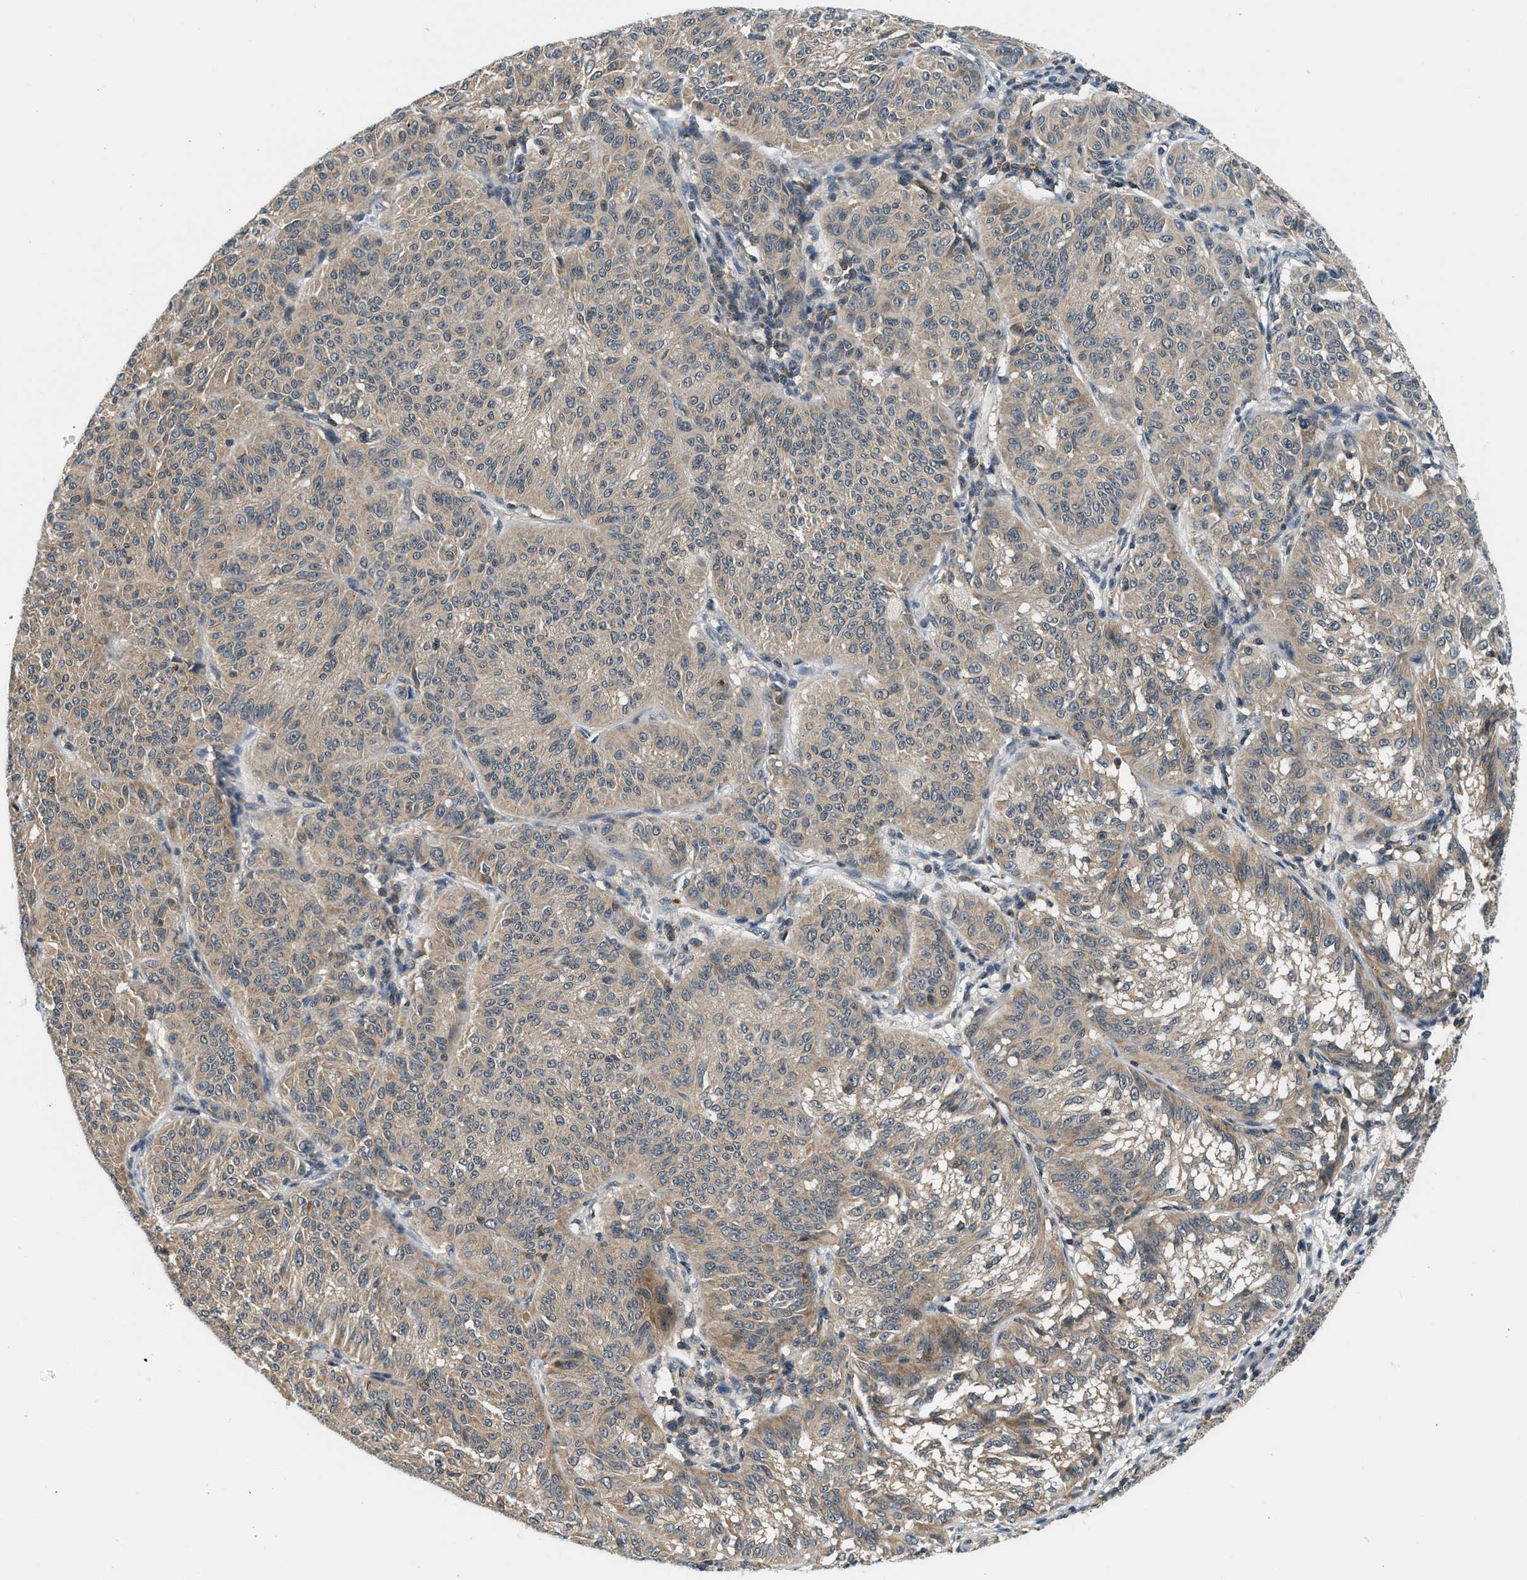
{"staining": {"intensity": "moderate", "quantity": ">75%", "location": "cytoplasmic/membranous"}, "tissue": "melanoma", "cell_type": "Tumor cells", "image_type": "cancer", "snomed": [{"axis": "morphology", "description": "Malignant melanoma, NOS"}, {"axis": "topography", "description": "Skin"}], "caption": "Tumor cells reveal moderate cytoplasmic/membranous staining in approximately >75% of cells in melanoma.", "gene": "MTMR1", "patient": {"sex": "female", "age": 72}}